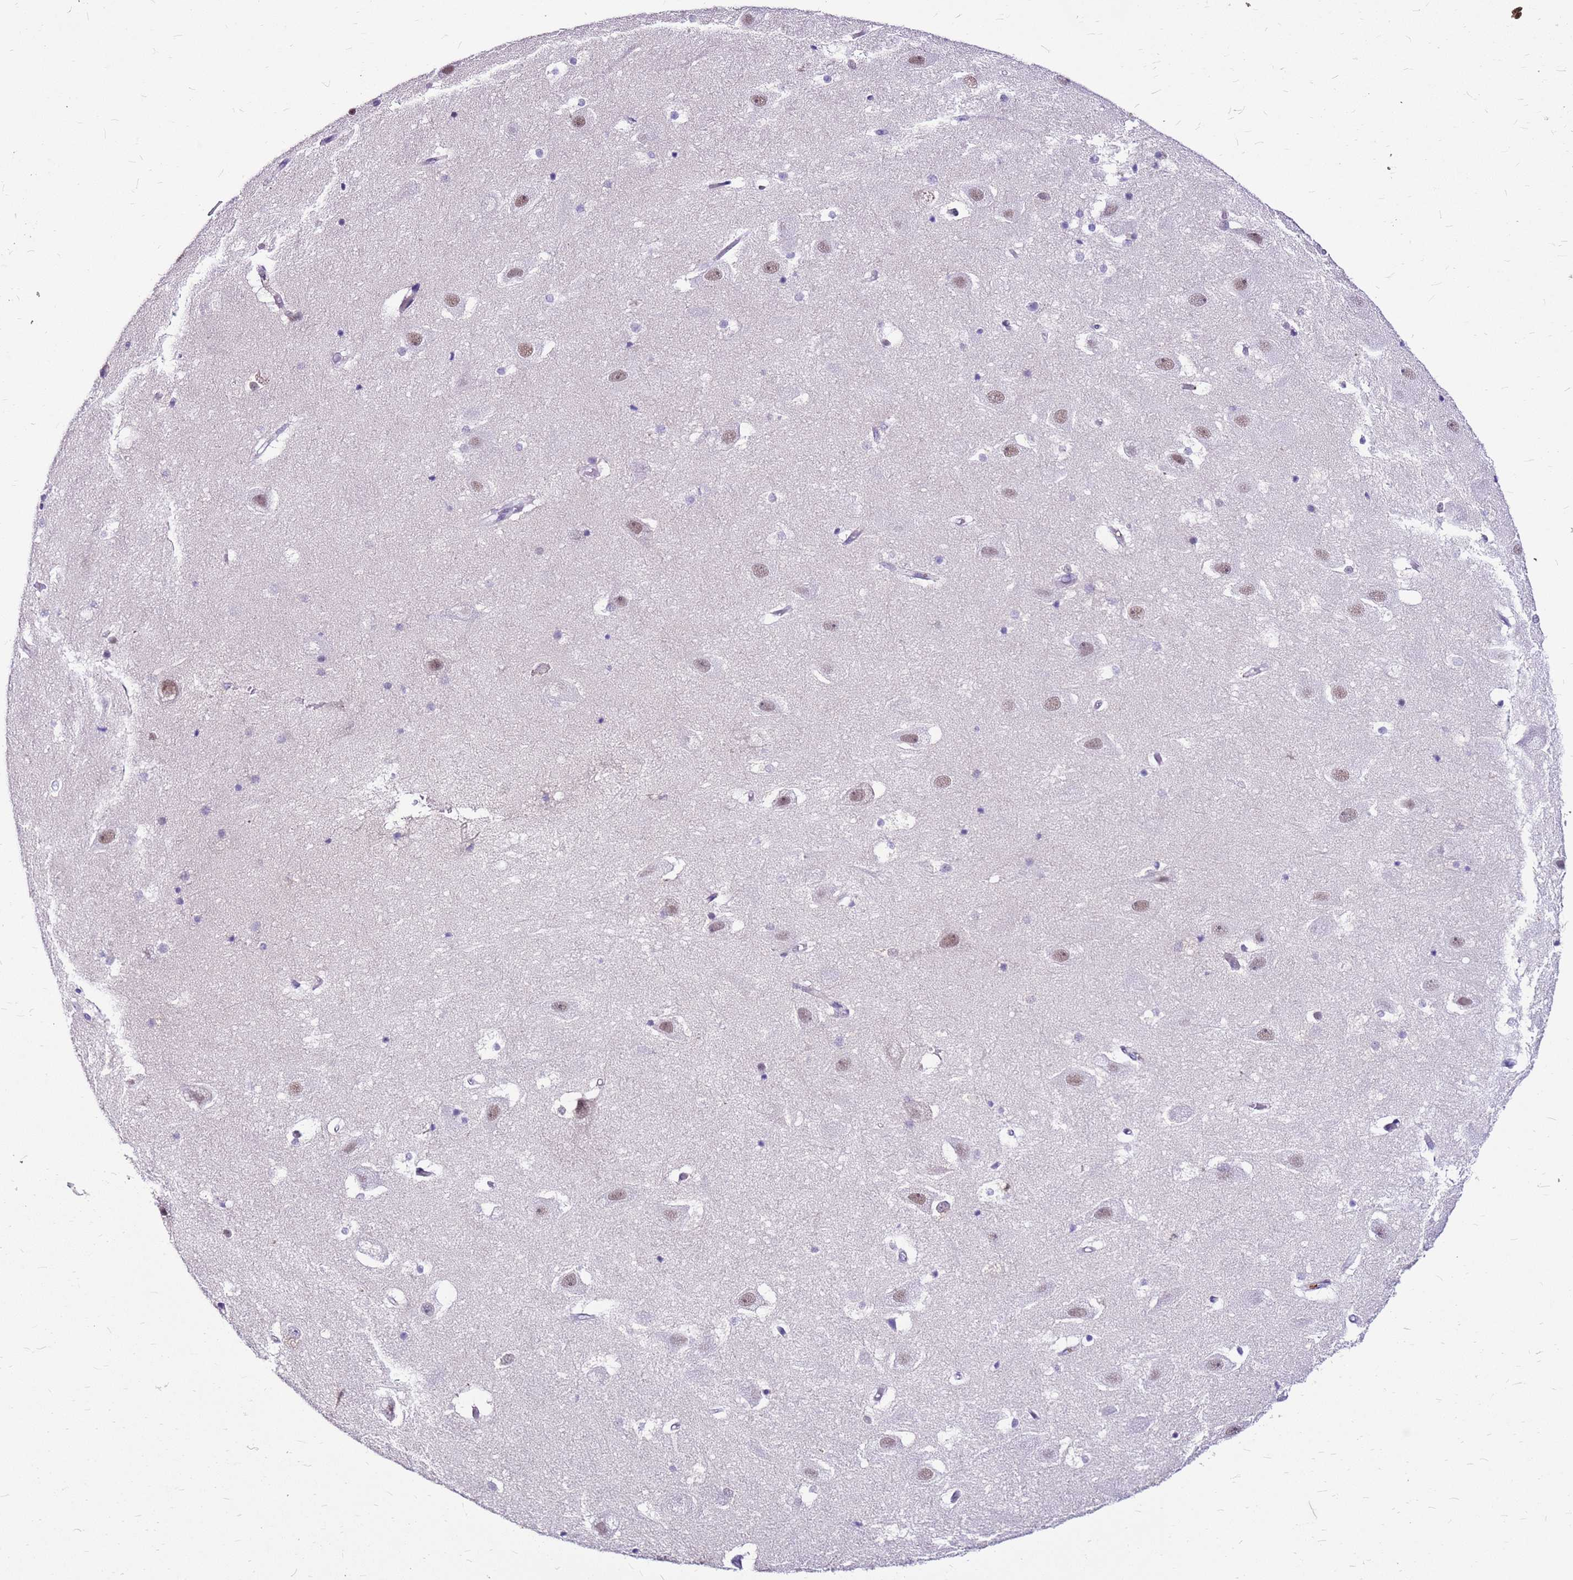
{"staining": {"intensity": "negative", "quantity": "none", "location": "none"}, "tissue": "hippocampus", "cell_type": "Glial cells", "image_type": "normal", "snomed": [{"axis": "morphology", "description": "Normal tissue, NOS"}, {"axis": "topography", "description": "Hippocampus"}], "caption": "Image shows no significant protein staining in glial cells of normal hippocampus. Nuclei are stained in blue.", "gene": "ALDH1A3", "patient": {"sex": "female", "age": 52}}